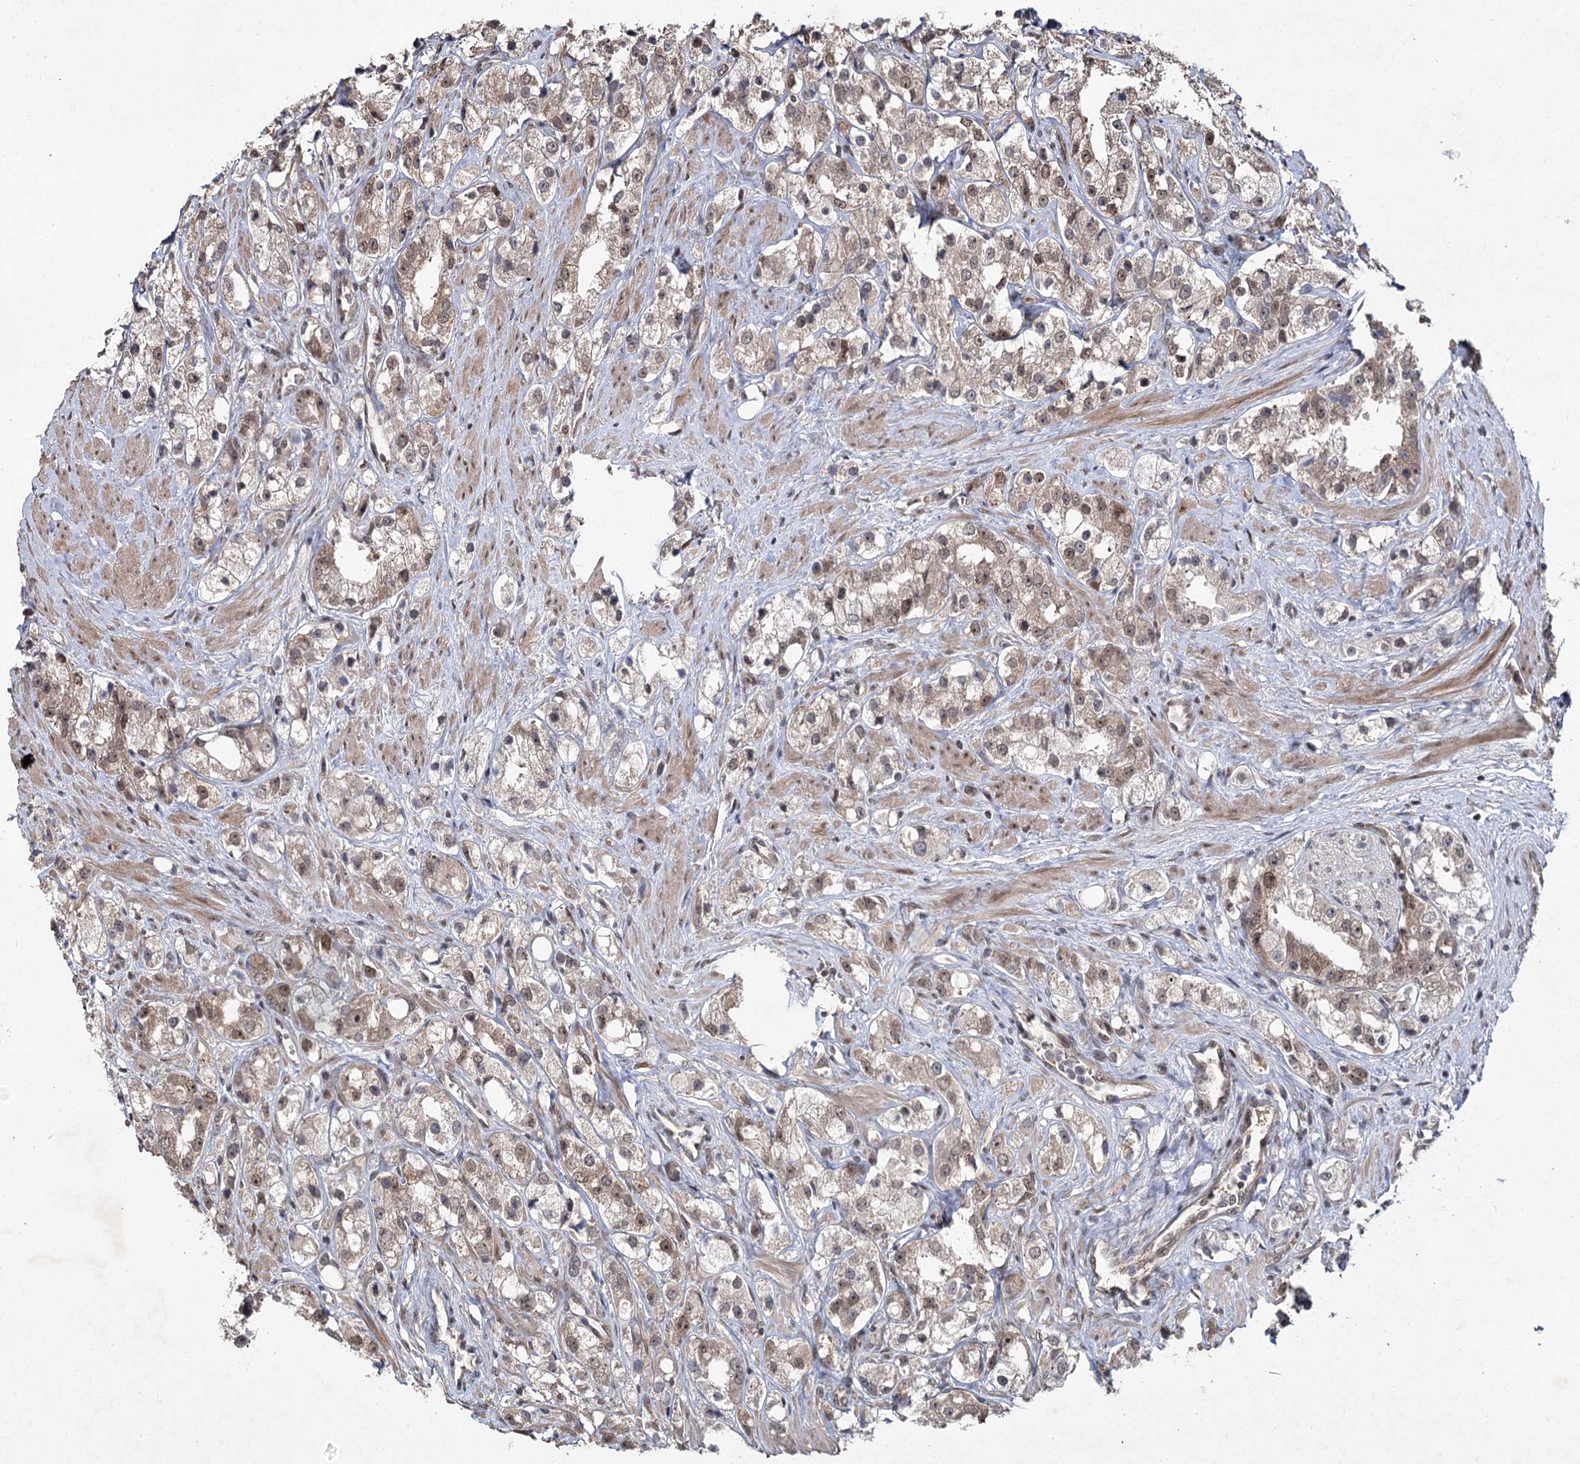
{"staining": {"intensity": "weak", "quantity": ">75%", "location": "nuclear"}, "tissue": "prostate cancer", "cell_type": "Tumor cells", "image_type": "cancer", "snomed": [{"axis": "morphology", "description": "Adenocarcinoma, NOS"}, {"axis": "topography", "description": "Prostate"}], "caption": "Tumor cells display low levels of weak nuclear staining in approximately >75% of cells in prostate cancer (adenocarcinoma).", "gene": "DCUN1D4", "patient": {"sex": "male", "age": 79}}